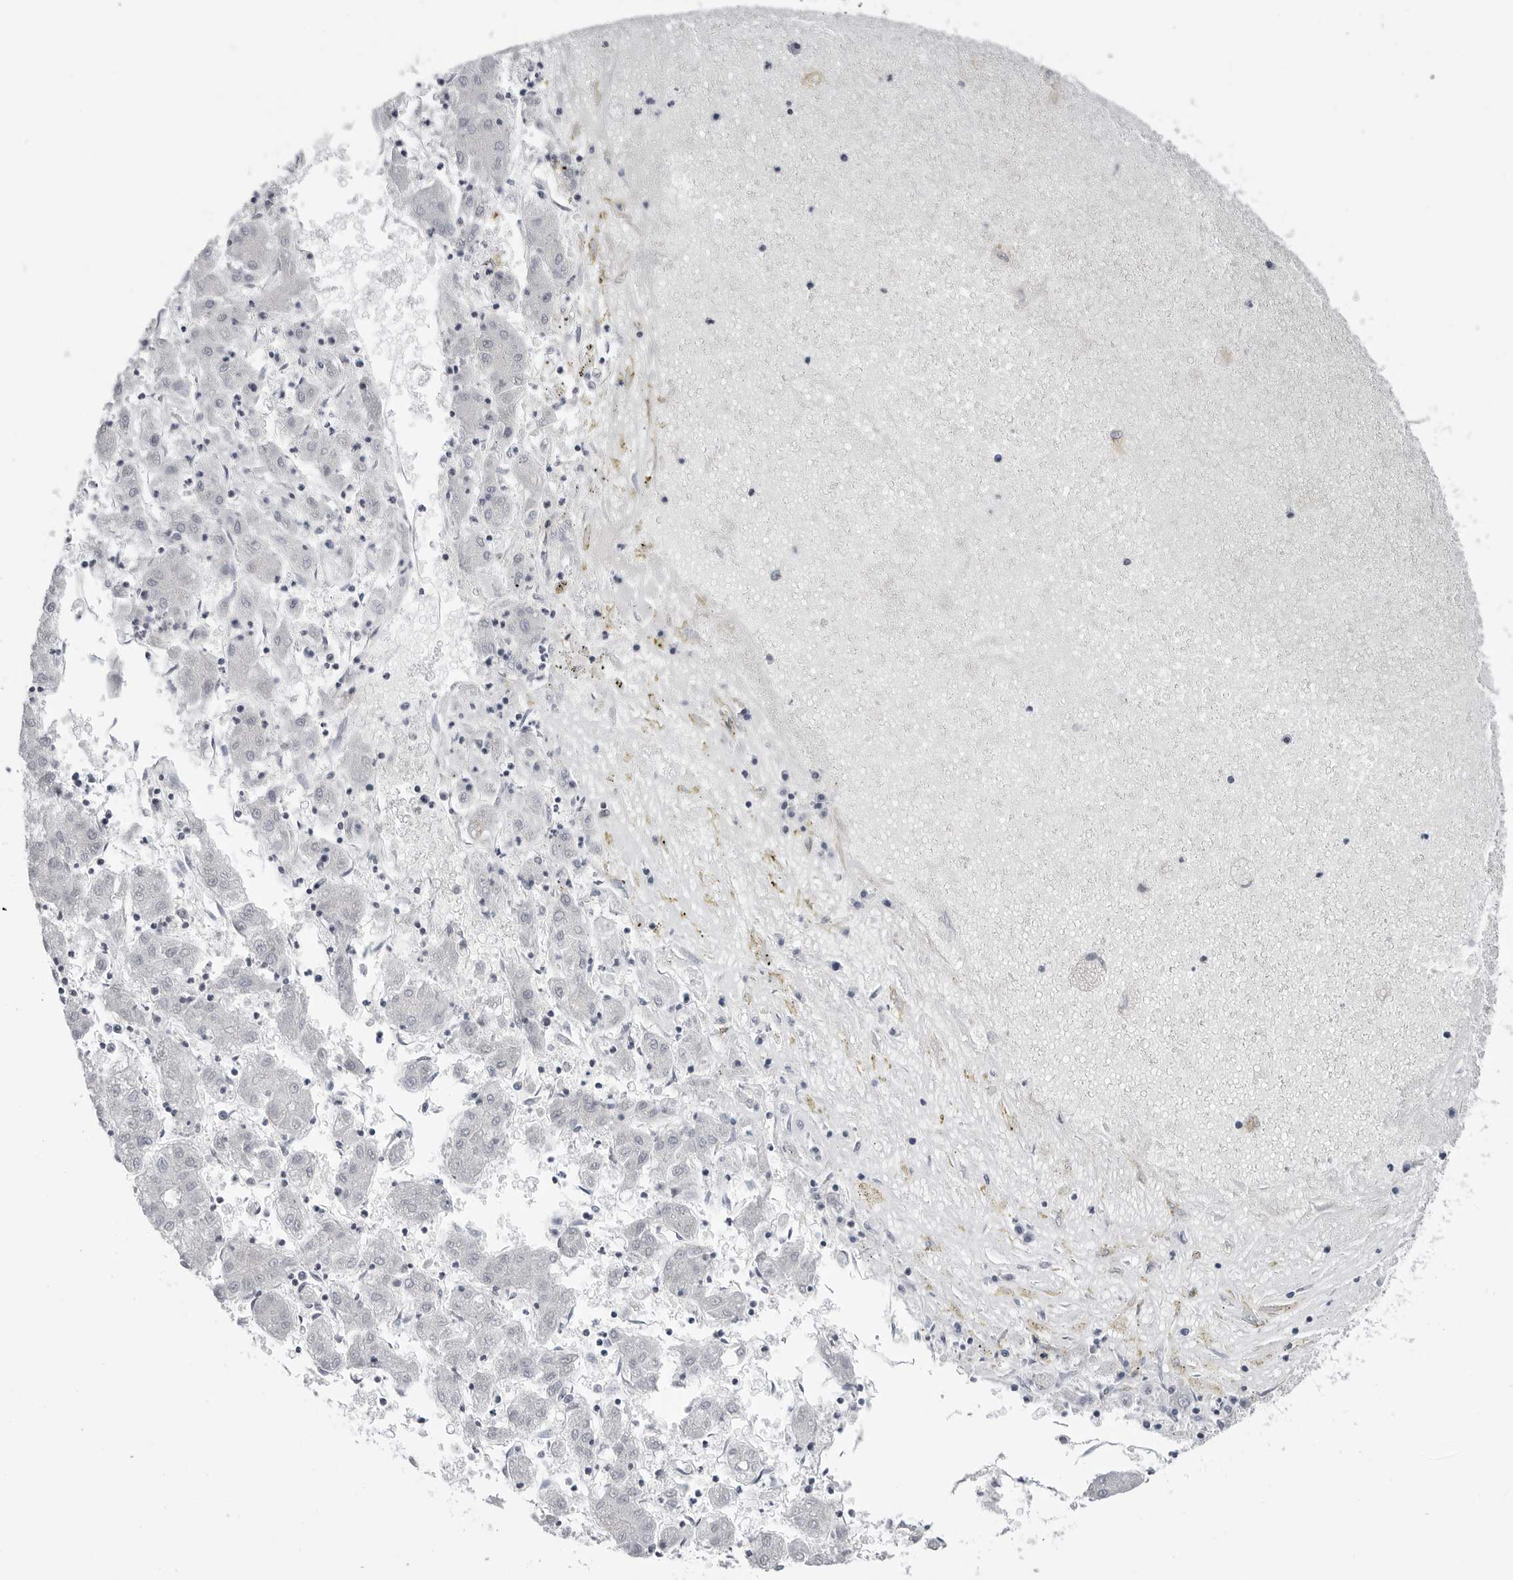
{"staining": {"intensity": "negative", "quantity": "none", "location": "none"}, "tissue": "liver cancer", "cell_type": "Tumor cells", "image_type": "cancer", "snomed": [{"axis": "morphology", "description": "Carcinoma, Hepatocellular, NOS"}, {"axis": "topography", "description": "Liver"}], "caption": "Liver hepatocellular carcinoma stained for a protein using immunohistochemistry (IHC) displays no staining tumor cells.", "gene": "TRIM66", "patient": {"sex": "male", "age": 72}}